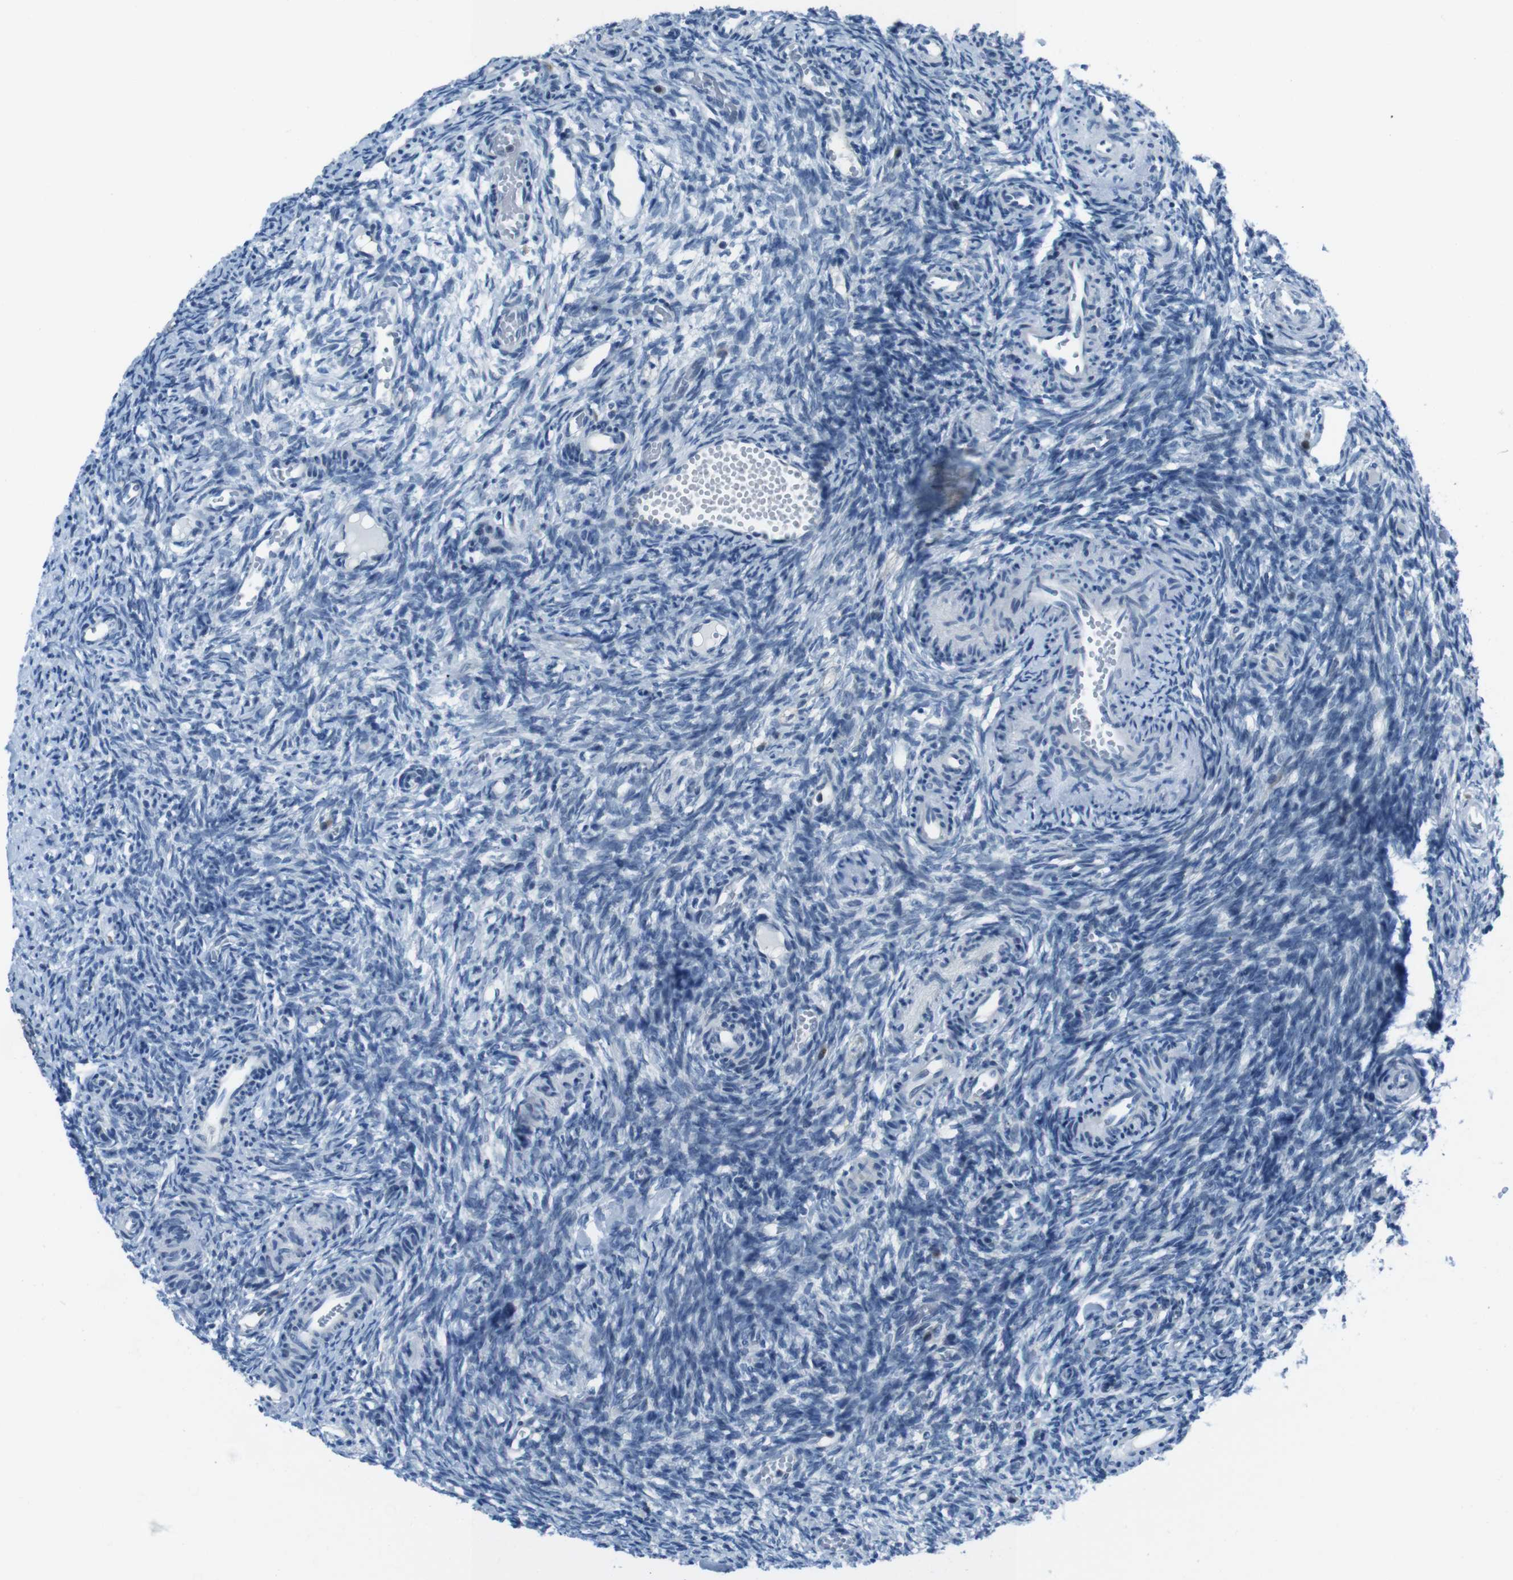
{"staining": {"intensity": "weak", "quantity": ">75%", "location": "cytoplasmic/membranous"}, "tissue": "ovary", "cell_type": "Follicle cells", "image_type": "normal", "snomed": [{"axis": "morphology", "description": "Normal tissue, NOS"}, {"axis": "topography", "description": "Ovary"}], "caption": "About >75% of follicle cells in normal human ovary reveal weak cytoplasmic/membranous protein expression as visualized by brown immunohistochemical staining.", "gene": "LRP5", "patient": {"sex": "female", "age": 35}}